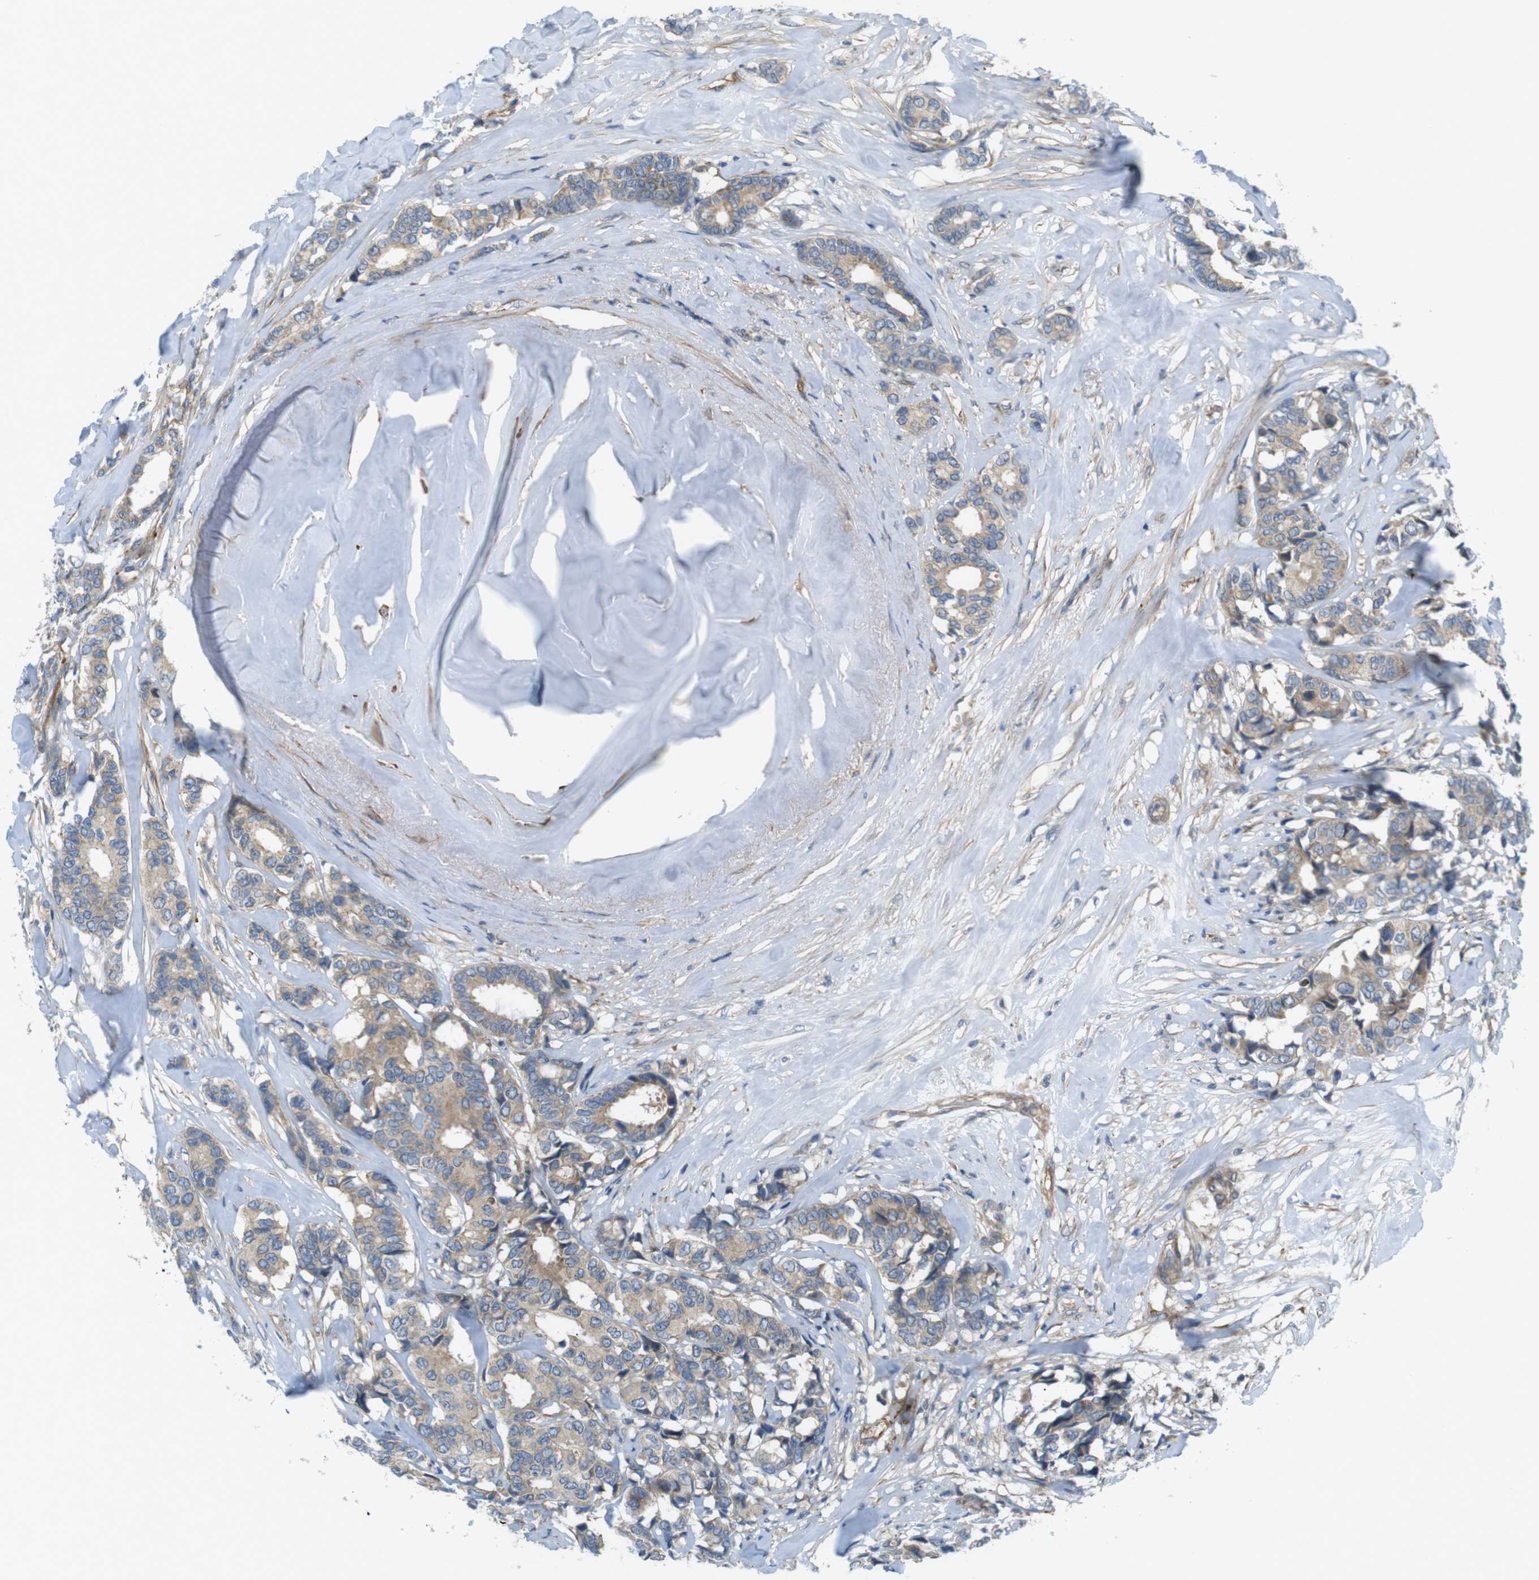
{"staining": {"intensity": "moderate", "quantity": ">75%", "location": "cytoplasmic/membranous"}, "tissue": "breast cancer", "cell_type": "Tumor cells", "image_type": "cancer", "snomed": [{"axis": "morphology", "description": "Duct carcinoma"}, {"axis": "topography", "description": "Breast"}], "caption": "Protein expression analysis of human breast infiltrating ductal carcinoma reveals moderate cytoplasmic/membranous positivity in approximately >75% of tumor cells.", "gene": "TSC1", "patient": {"sex": "female", "age": 87}}